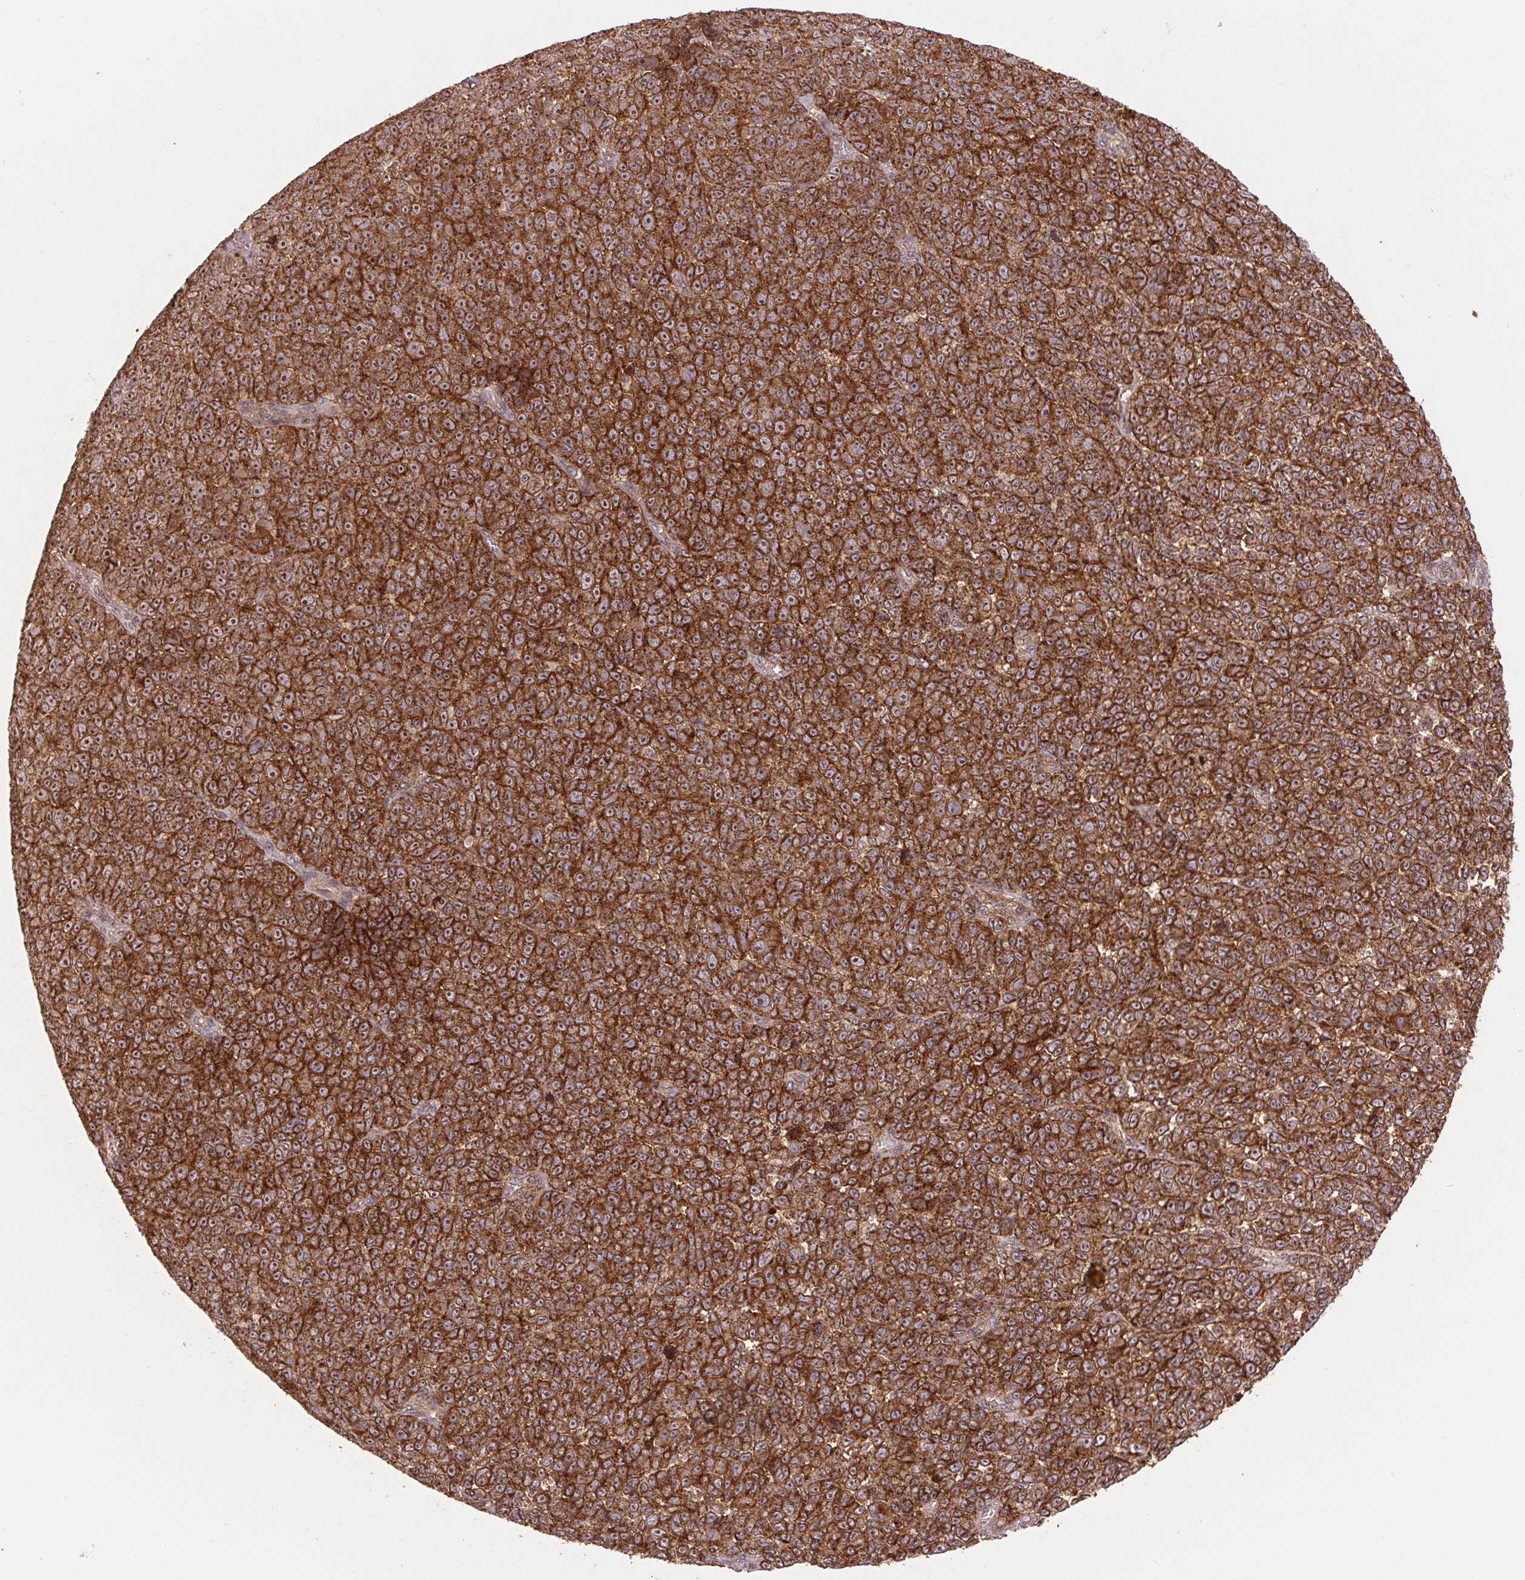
{"staining": {"intensity": "strong", "quantity": ">75%", "location": "cytoplasmic/membranous"}, "tissue": "melanoma", "cell_type": "Tumor cells", "image_type": "cancer", "snomed": [{"axis": "morphology", "description": "Malignant melanoma, NOS"}, {"axis": "topography", "description": "Skin"}], "caption": "A high-resolution histopathology image shows immunohistochemistry staining of malignant melanoma, which shows strong cytoplasmic/membranous positivity in approximately >75% of tumor cells.", "gene": "CHMP4B", "patient": {"sex": "female", "age": 95}}